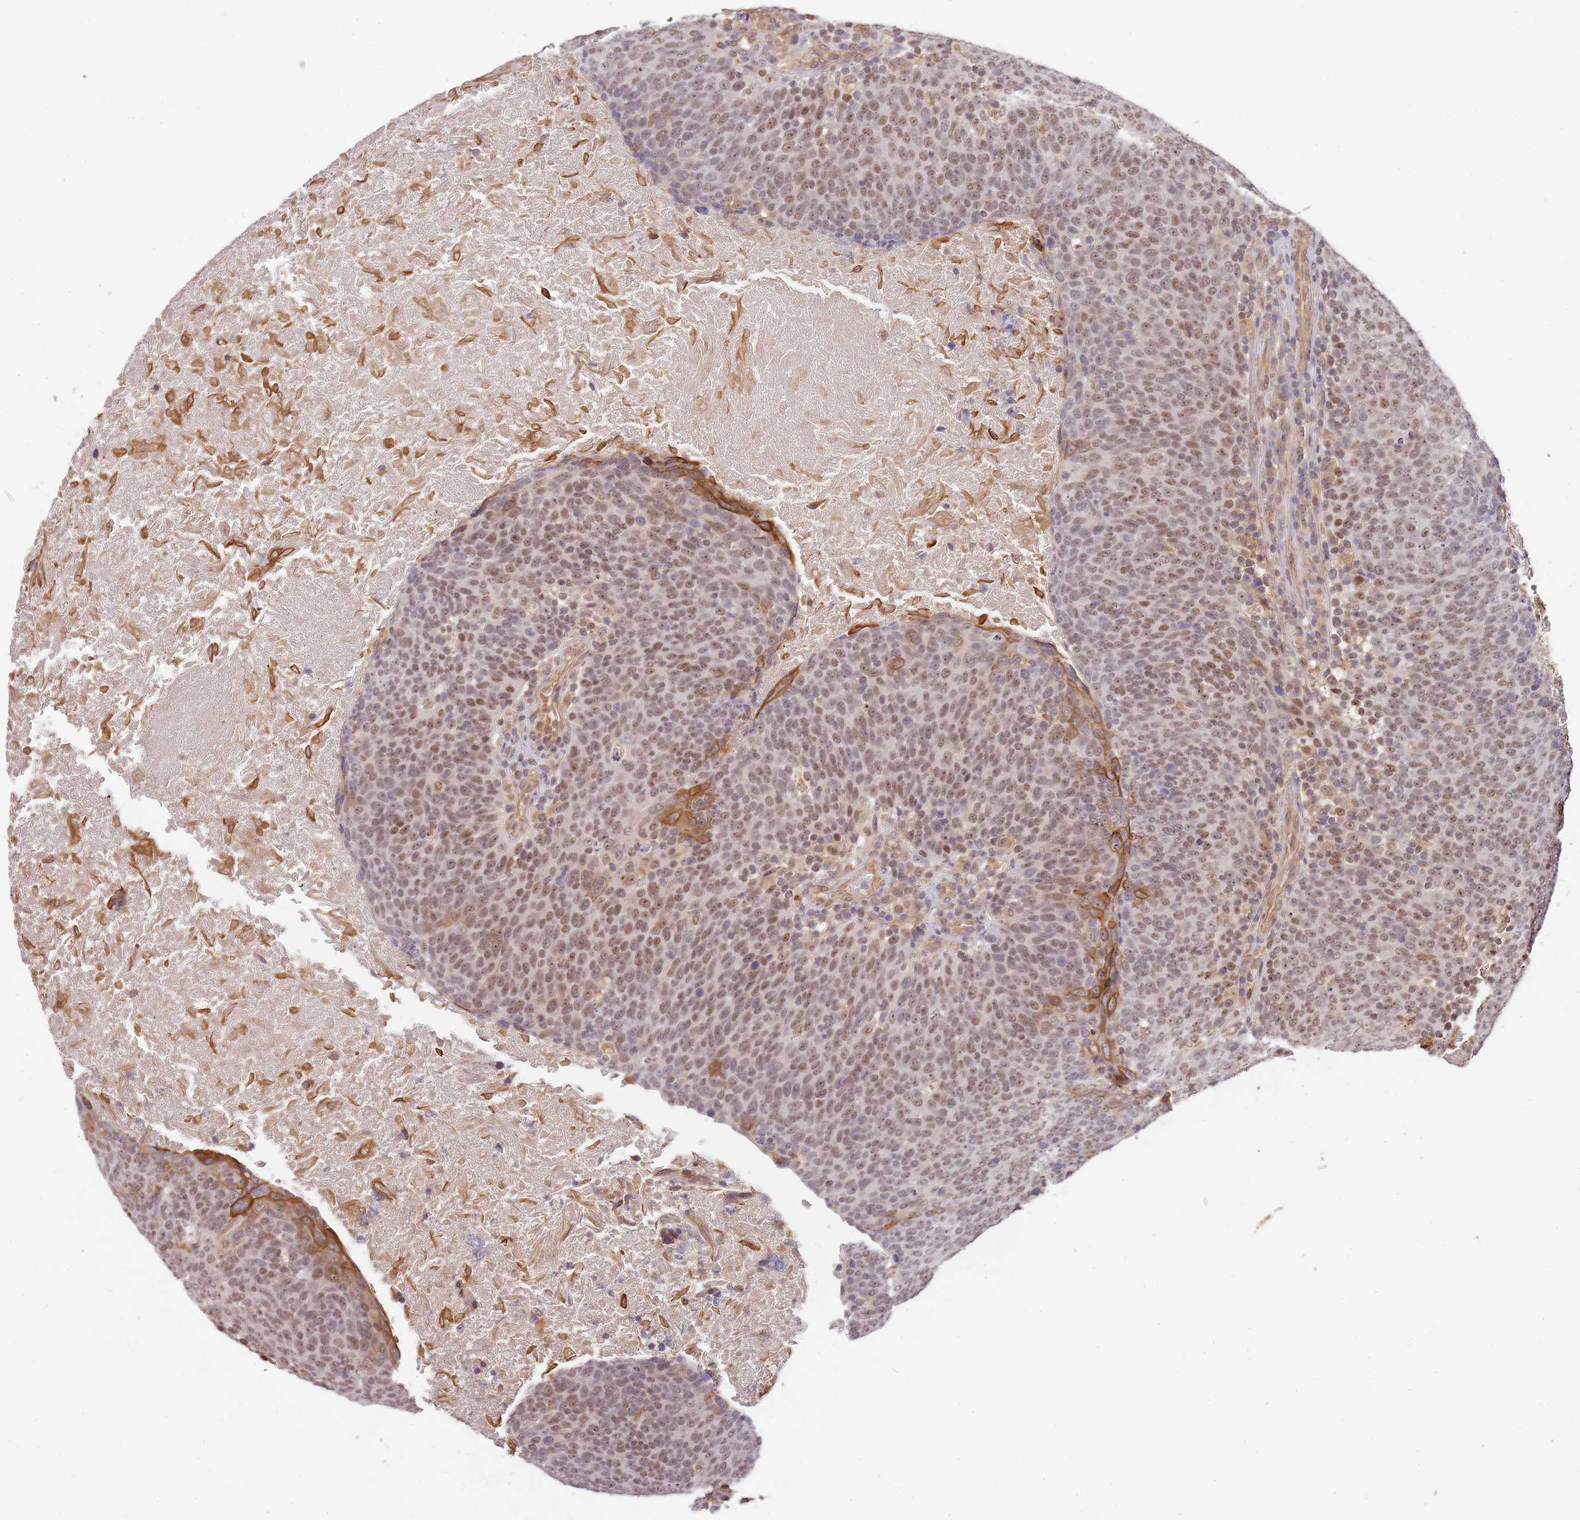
{"staining": {"intensity": "moderate", "quantity": "25%-75%", "location": "nuclear"}, "tissue": "head and neck cancer", "cell_type": "Tumor cells", "image_type": "cancer", "snomed": [{"axis": "morphology", "description": "Squamous cell carcinoma, NOS"}, {"axis": "morphology", "description": "Squamous cell carcinoma, metastatic, NOS"}, {"axis": "topography", "description": "Lymph node"}, {"axis": "topography", "description": "Head-Neck"}], "caption": "Protein analysis of head and neck cancer tissue reveals moderate nuclear expression in about 25%-75% of tumor cells.", "gene": "SURF2", "patient": {"sex": "male", "age": 62}}